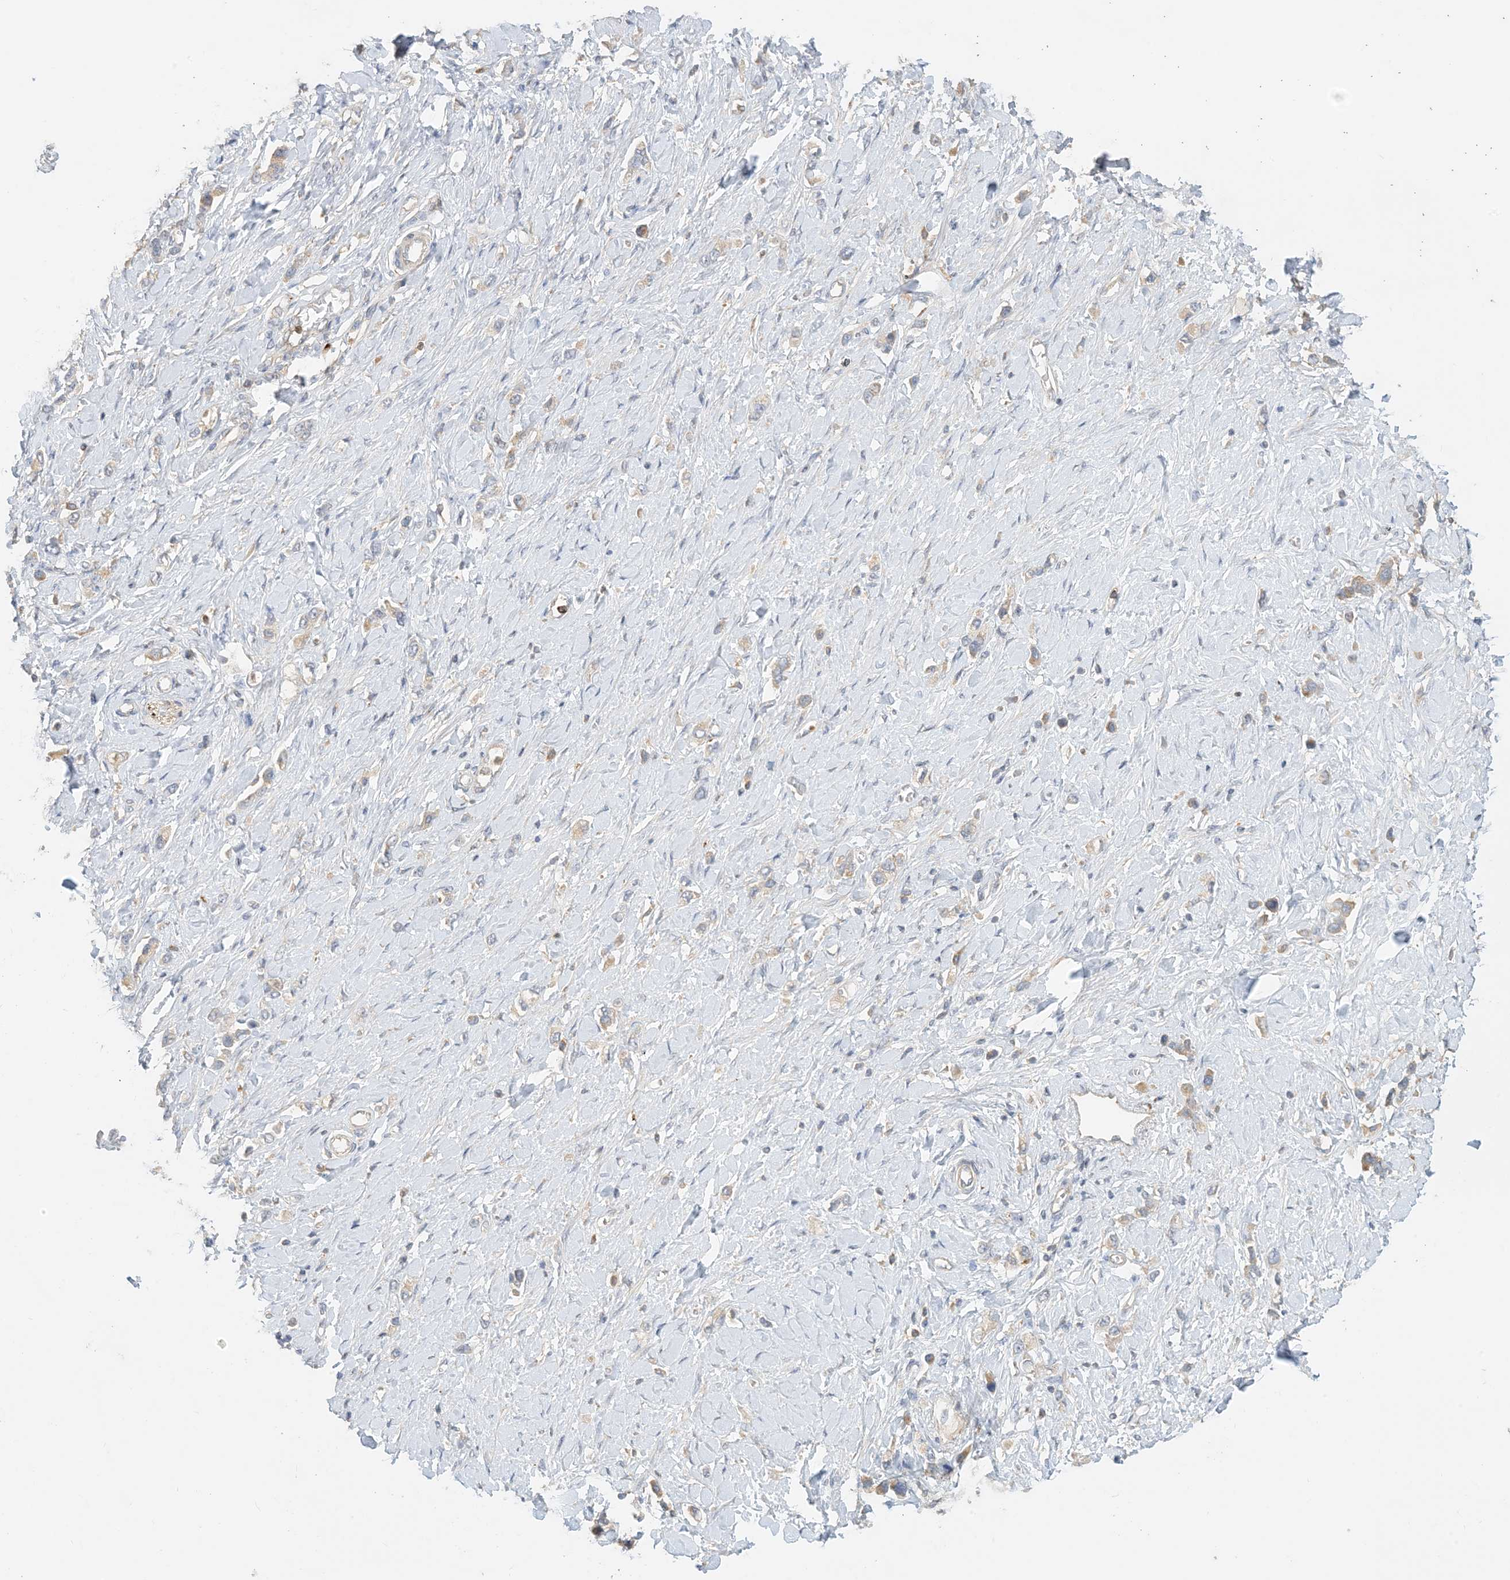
{"staining": {"intensity": "weak", "quantity": "25%-75%", "location": "cytoplasmic/membranous"}, "tissue": "stomach cancer", "cell_type": "Tumor cells", "image_type": "cancer", "snomed": [{"axis": "morphology", "description": "Normal tissue, NOS"}, {"axis": "morphology", "description": "Adenocarcinoma, NOS"}, {"axis": "topography", "description": "Stomach, upper"}, {"axis": "topography", "description": "Stomach"}], "caption": "A micrograph showing weak cytoplasmic/membranous staining in approximately 25%-75% of tumor cells in stomach cancer, as visualized by brown immunohistochemical staining.", "gene": "SPPL2A", "patient": {"sex": "female", "age": 65}}